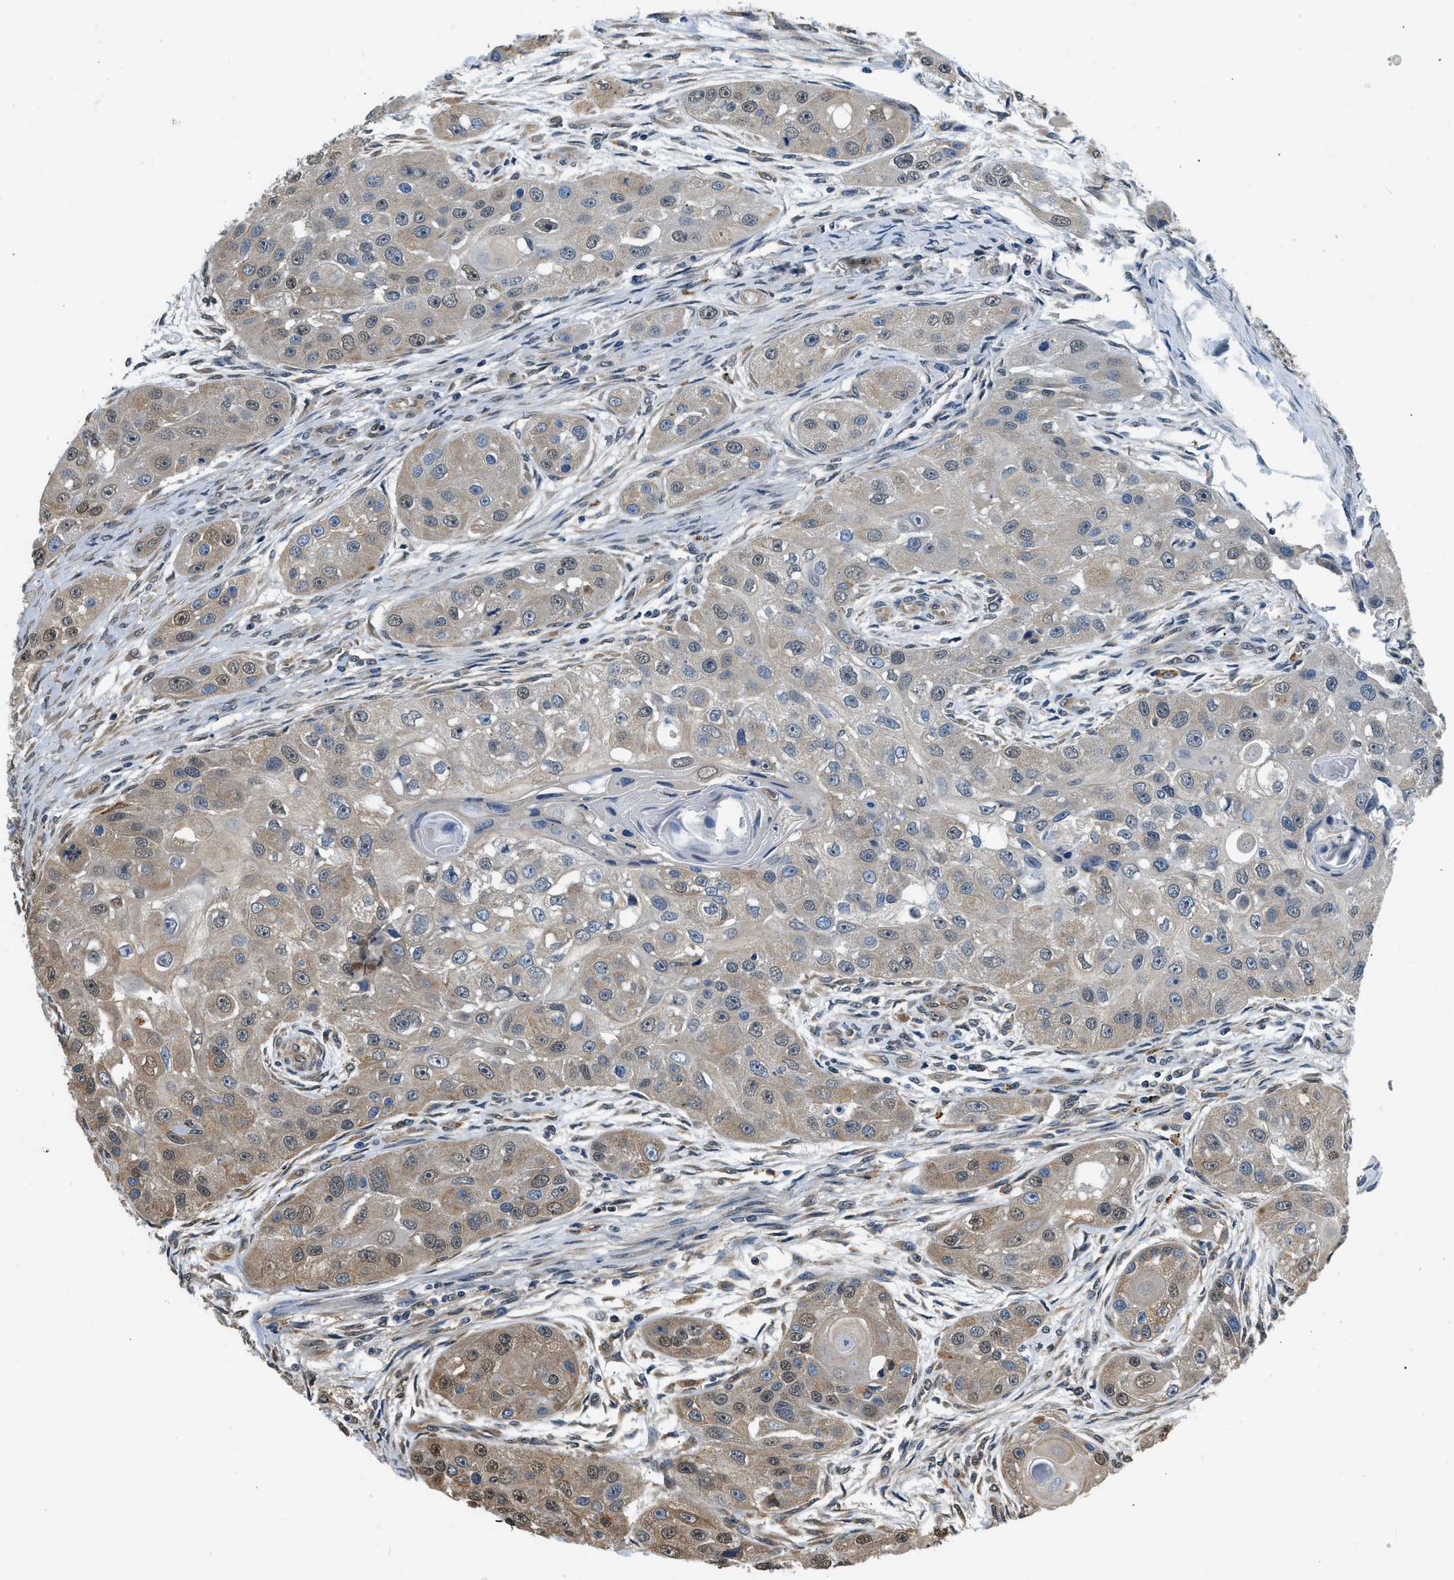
{"staining": {"intensity": "weak", "quantity": "25%-75%", "location": "cytoplasmic/membranous,nuclear"}, "tissue": "head and neck cancer", "cell_type": "Tumor cells", "image_type": "cancer", "snomed": [{"axis": "morphology", "description": "Normal tissue, NOS"}, {"axis": "morphology", "description": "Squamous cell carcinoma, NOS"}, {"axis": "topography", "description": "Skeletal muscle"}, {"axis": "topography", "description": "Head-Neck"}], "caption": "Brown immunohistochemical staining in squamous cell carcinoma (head and neck) reveals weak cytoplasmic/membranous and nuclear staining in about 25%-75% of tumor cells. The protein of interest is stained brown, and the nuclei are stained in blue (DAB IHC with brightfield microscopy, high magnification).", "gene": "BCL7C", "patient": {"sex": "male", "age": 51}}